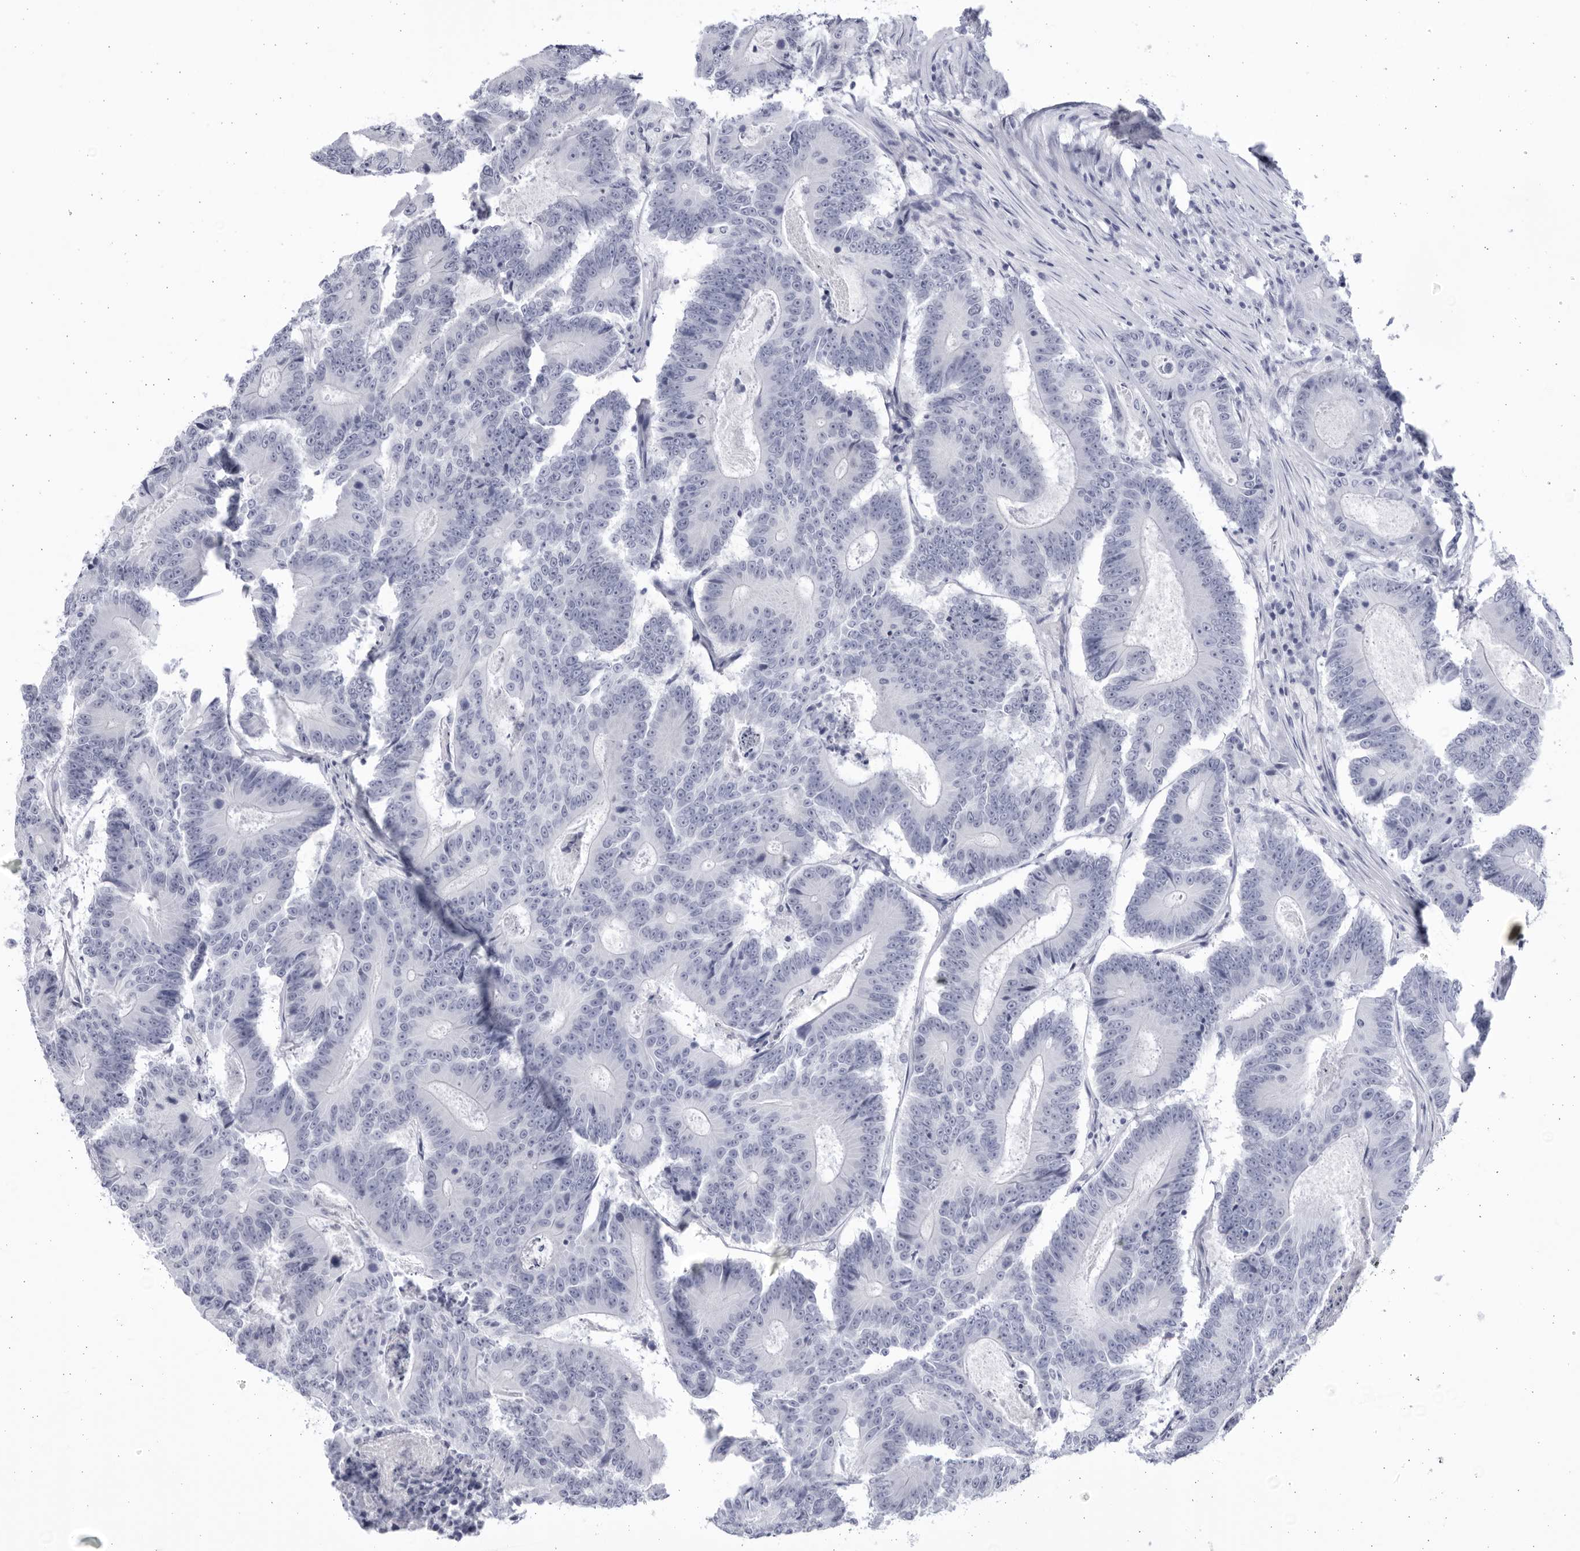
{"staining": {"intensity": "negative", "quantity": "none", "location": "none"}, "tissue": "colorectal cancer", "cell_type": "Tumor cells", "image_type": "cancer", "snomed": [{"axis": "morphology", "description": "Adenocarcinoma, NOS"}, {"axis": "topography", "description": "Colon"}], "caption": "Tumor cells are negative for protein expression in human colorectal cancer. (DAB (3,3'-diaminobenzidine) immunohistochemistry (IHC), high magnification).", "gene": "CCDC181", "patient": {"sex": "male", "age": 83}}